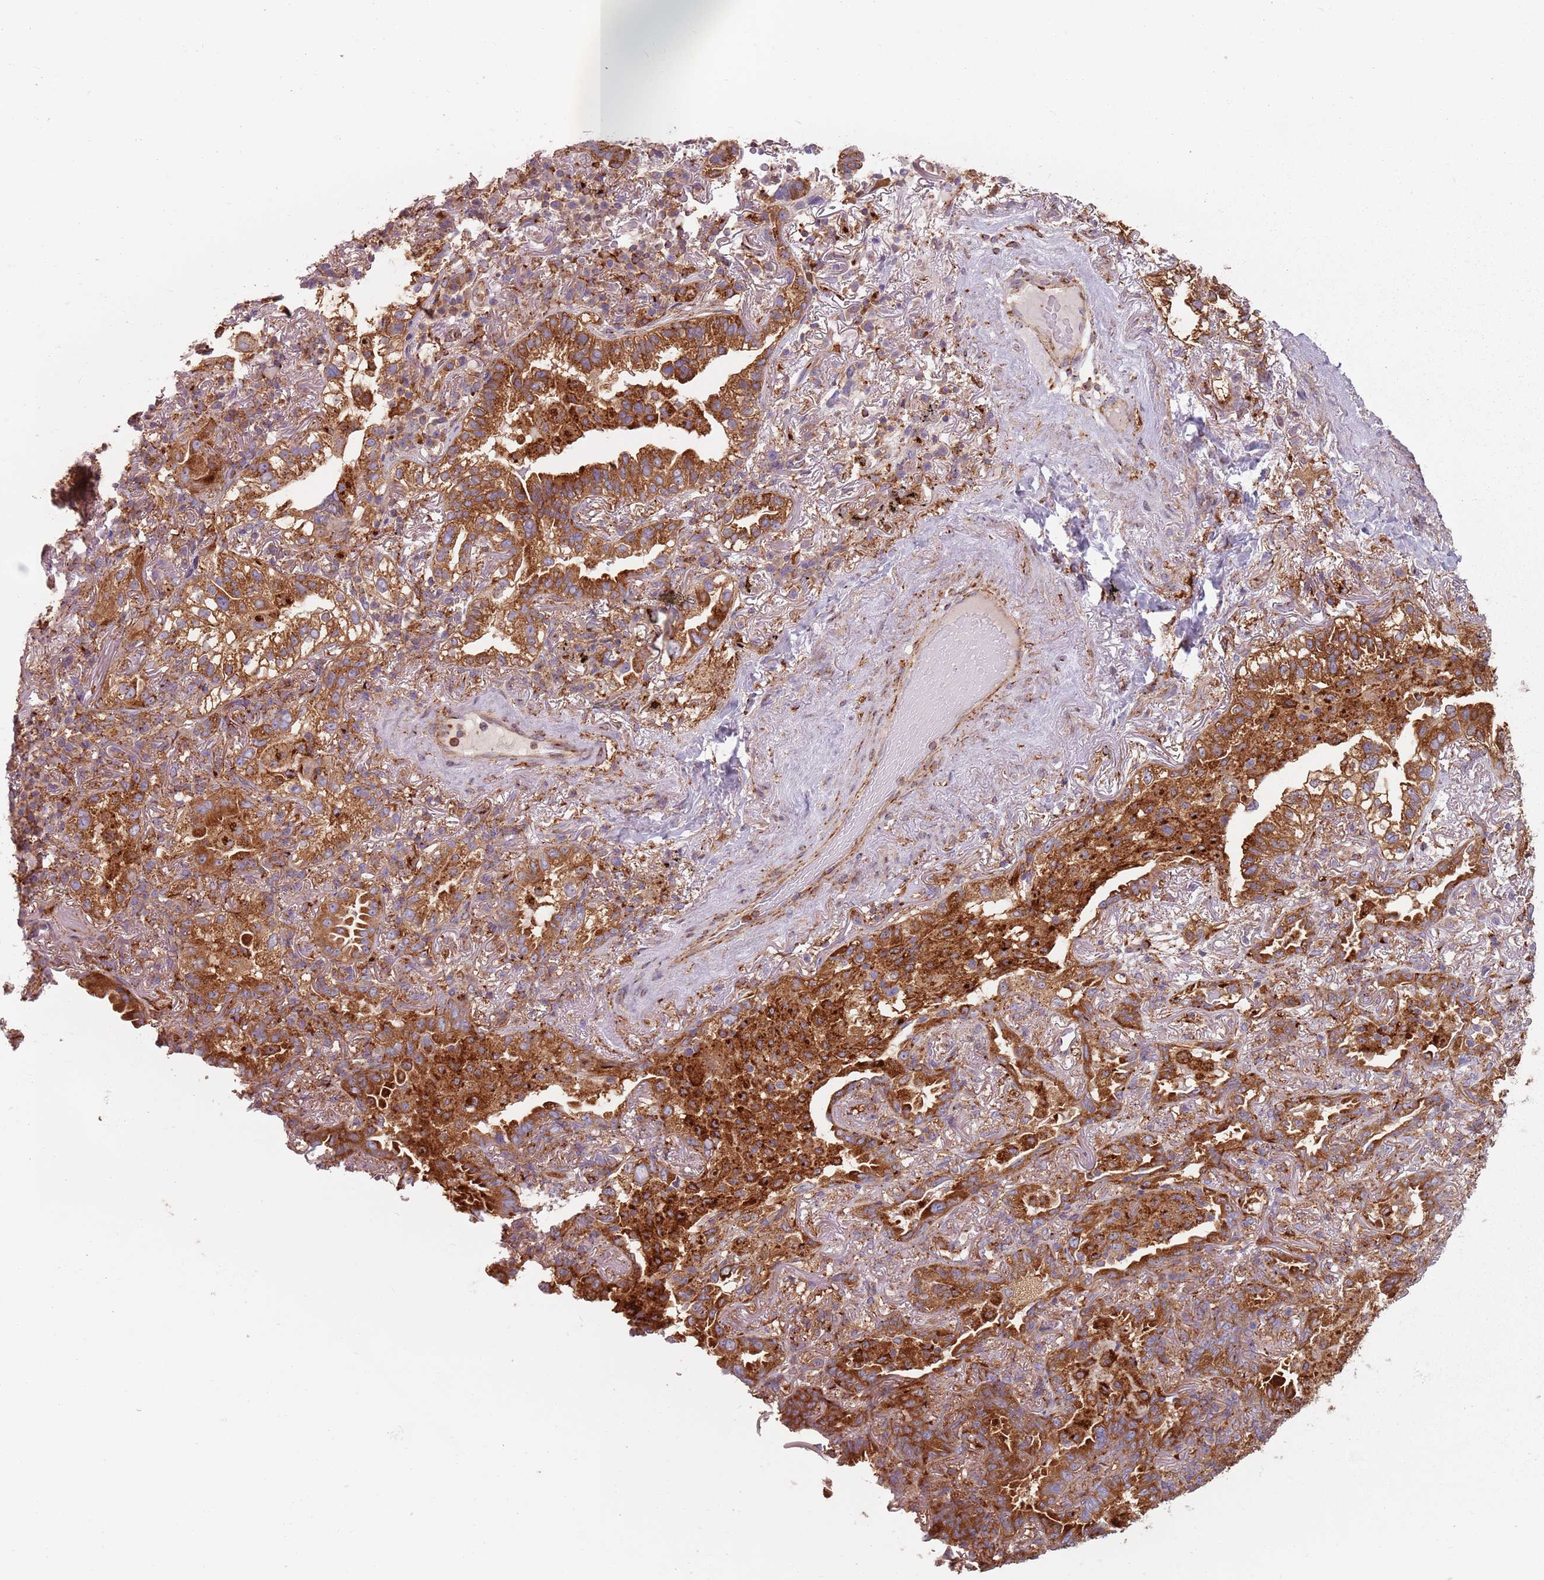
{"staining": {"intensity": "strong", "quantity": ">75%", "location": "cytoplasmic/membranous"}, "tissue": "lung cancer", "cell_type": "Tumor cells", "image_type": "cancer", "snomed": [{"axis": "morphology", "description": "Adenocarcinoma, NOS"}, {"axis": "topography", "description": "Lung"}], "caption": "Lung adenocarcinoma stained with immunohistochemistry demonstrates strong cytoplasmic/membranous staining in about >75% of tumor cells.", "gene": "TPD52L2", "patient": {"sex": "female", "age": 69}}